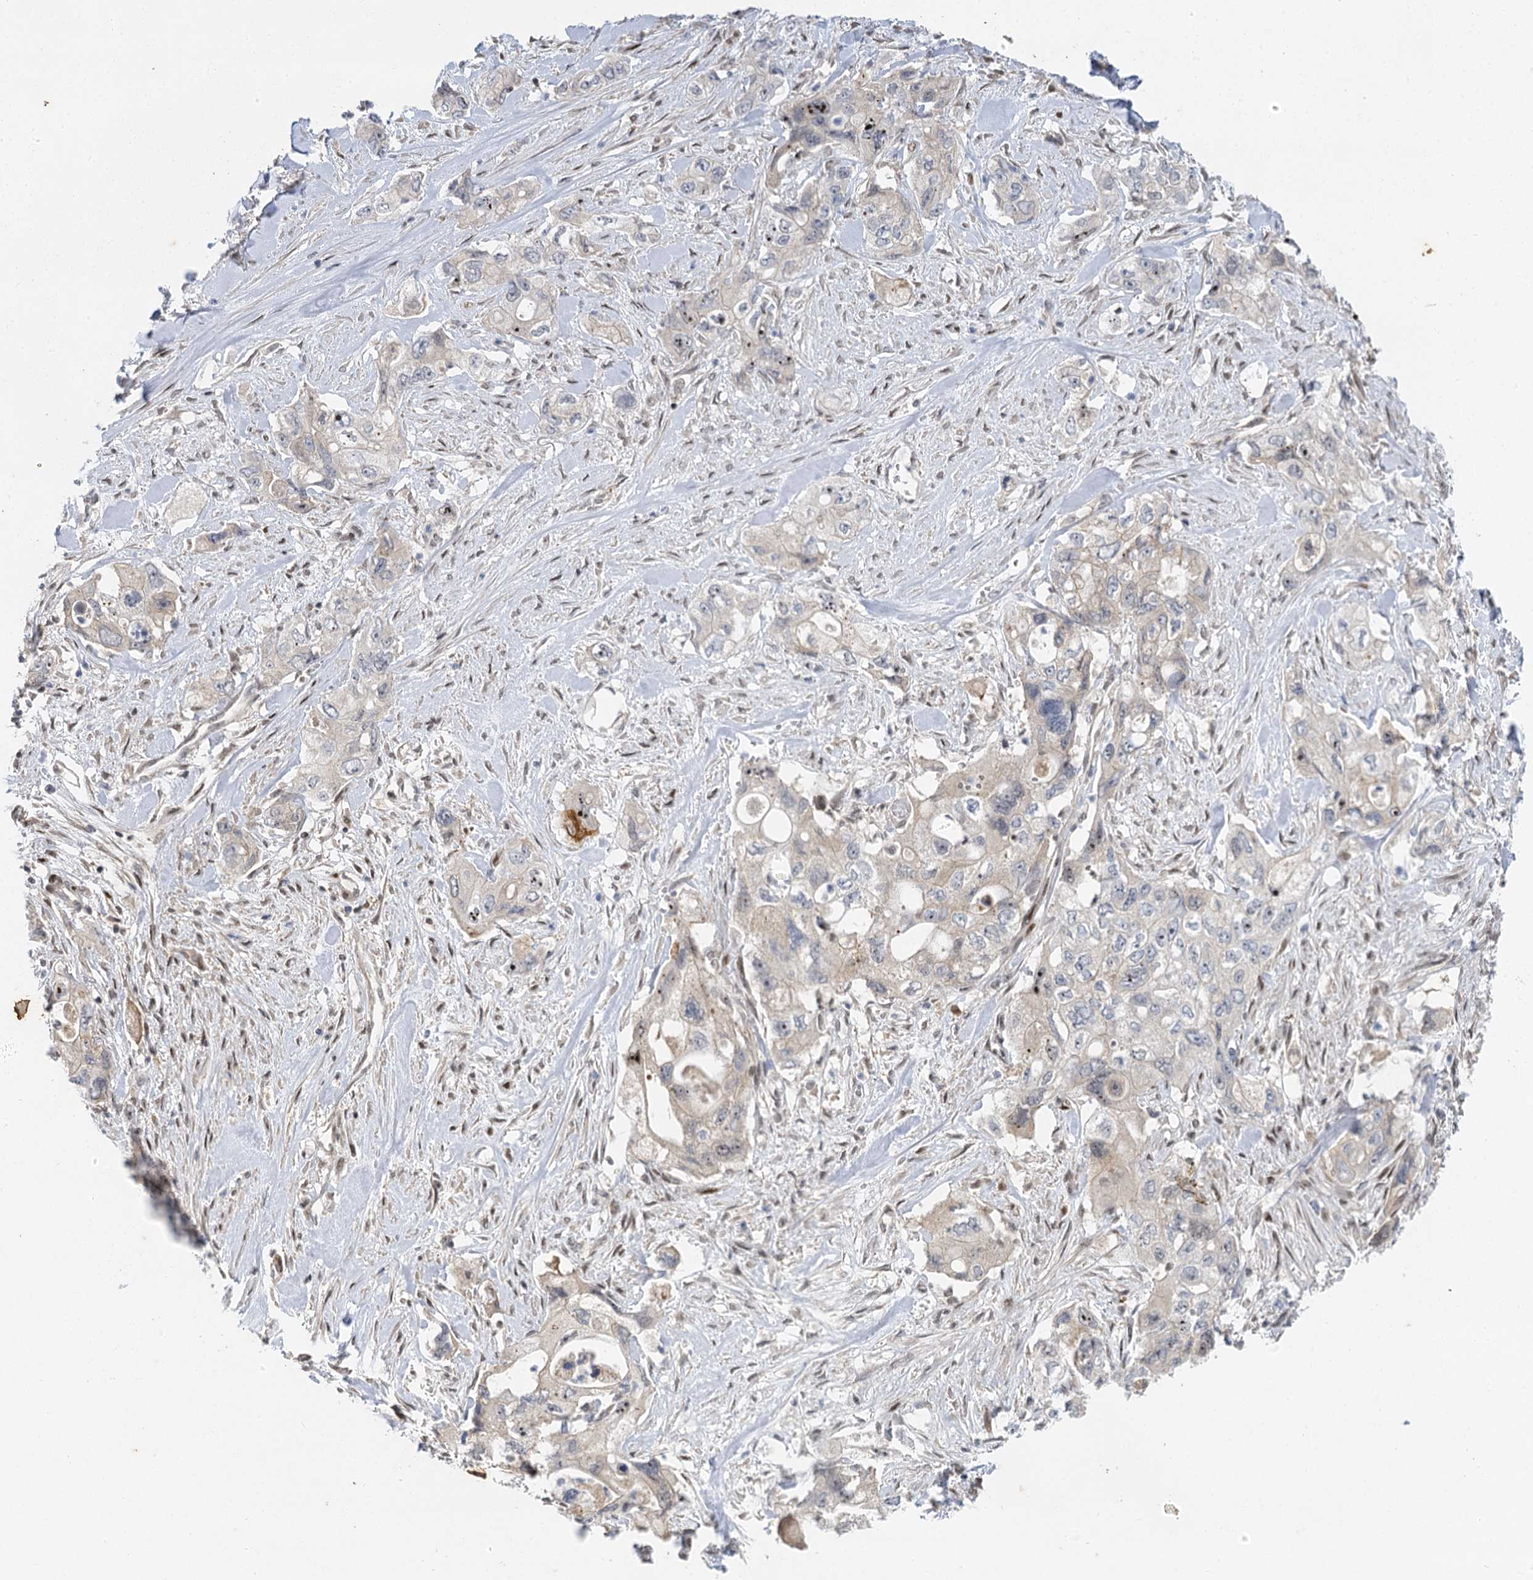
{"staining": {"intensity": "negative", "quantity": "none", "location": "none"}, "tissue": "pancreatic cancer", "cell_type": "Tumor cells", "image_type": "cancer", "snomed": [{"axis": "morphology", "description": "Adenocarcinoma, NOS"}, {"axis": "topography", "description": "Pancreas"}], "caption": "Immunohistochemistry of adenocarcinoma (pancreatic) displays no staining in tumor cells.", "gene": "IL11RA", "patient": {"sex": "female", "age": 73}}